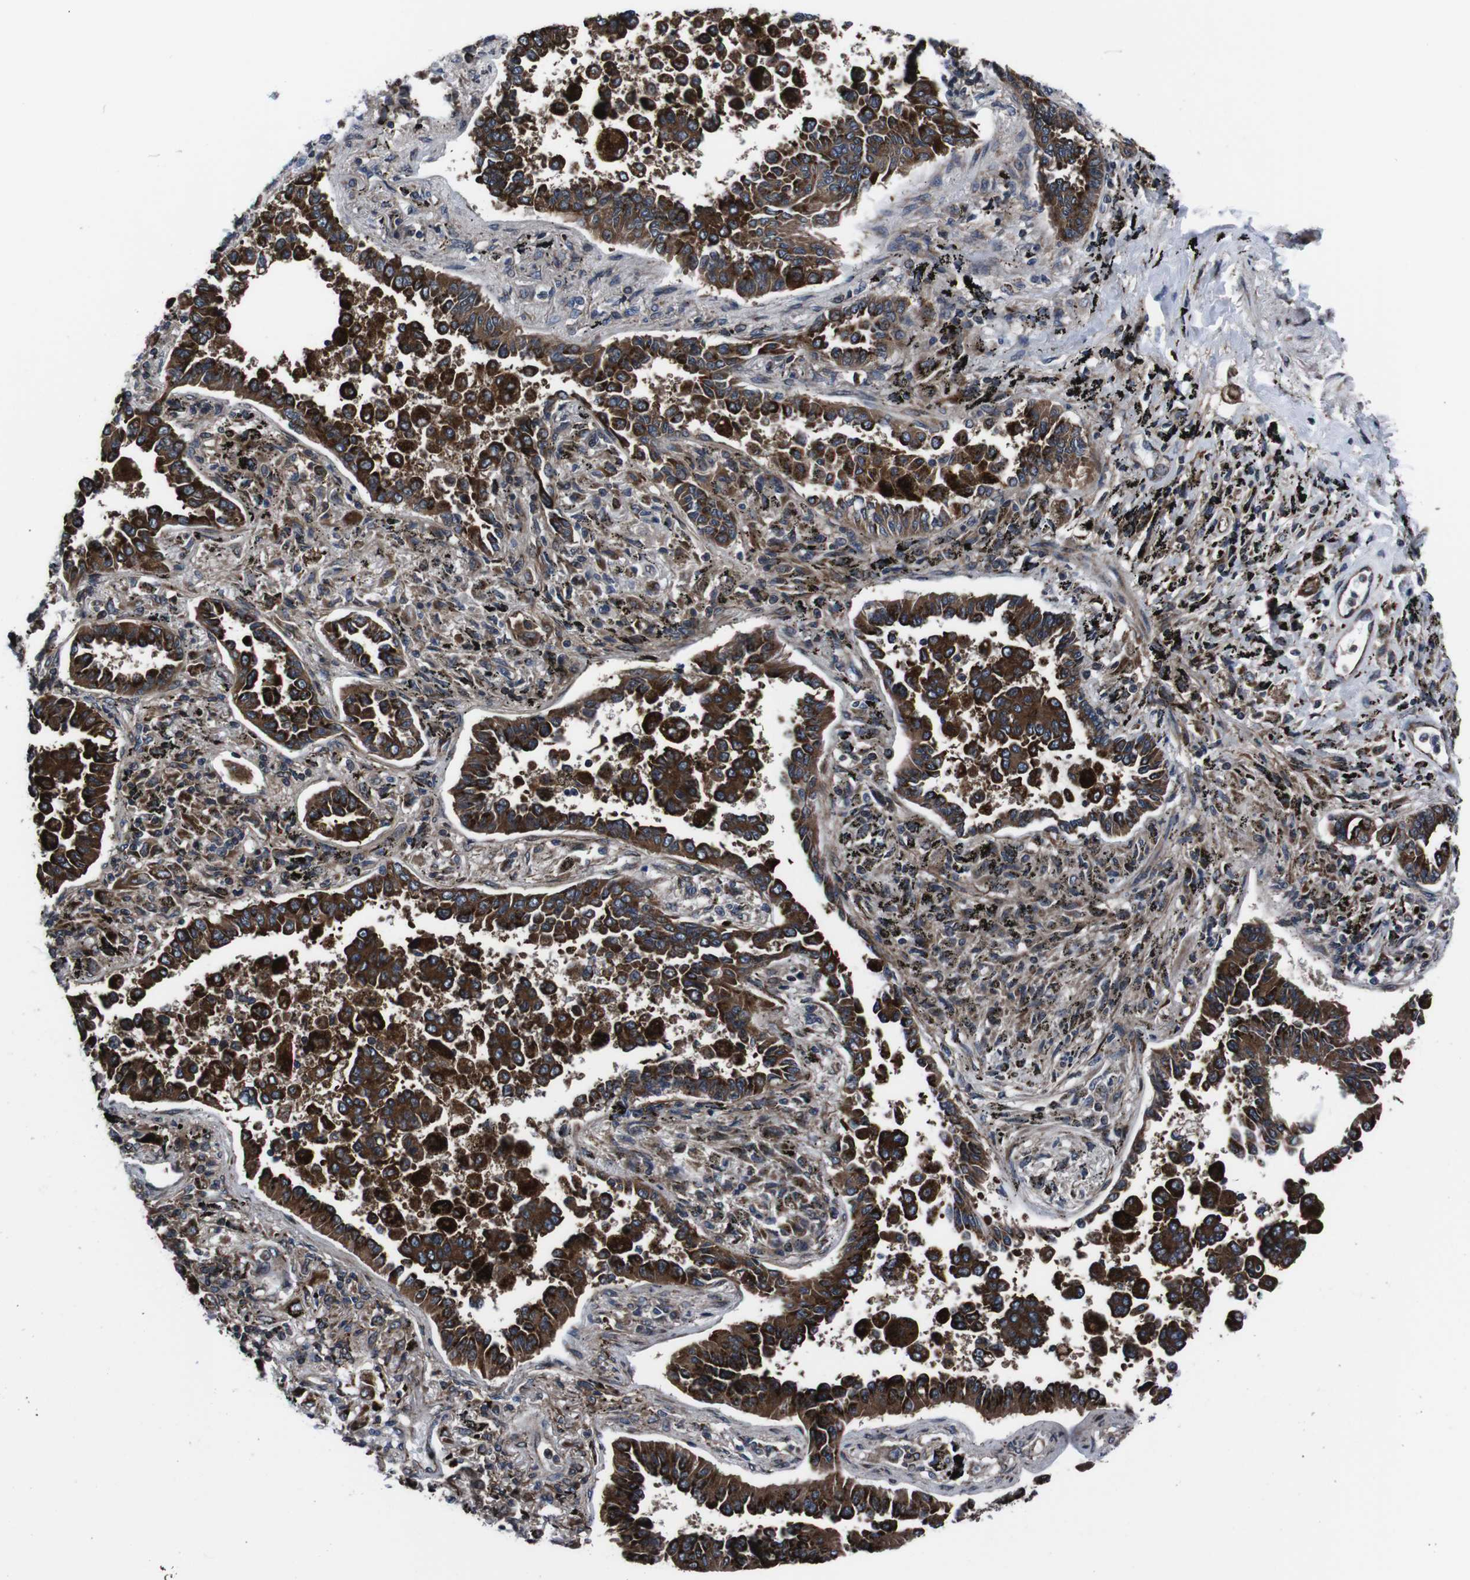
{"staining": {"intensity": "strong", "quantity": ">75%", "location": "cytoplasmic/membranous"}, "tissue": "lung cancer", "cell_type": "Tumor cells", "image_type": "cancer", "snomed": [{"axis": "morphology", "description": "Normal tissue, NOS"}, {"axis": "morphology", "description": "Adenocarcinoma, NOS"}, {"axis": "topography", "description": "Lung"}], "caption": "Immunohistochemistry (IHC) of human adenocarcinoma (lung) displays high levels of strong cytoplasmic/membranous staining in about >75% of tumor cells. Using DAB (3,3'-diaminobenzidine) (brown) and hematoxylin (blue) stains, captured at high magnification using brightfield microscopy.", "gene": "EIF4A2", "patient": {"sex": "male", "age": 59}}